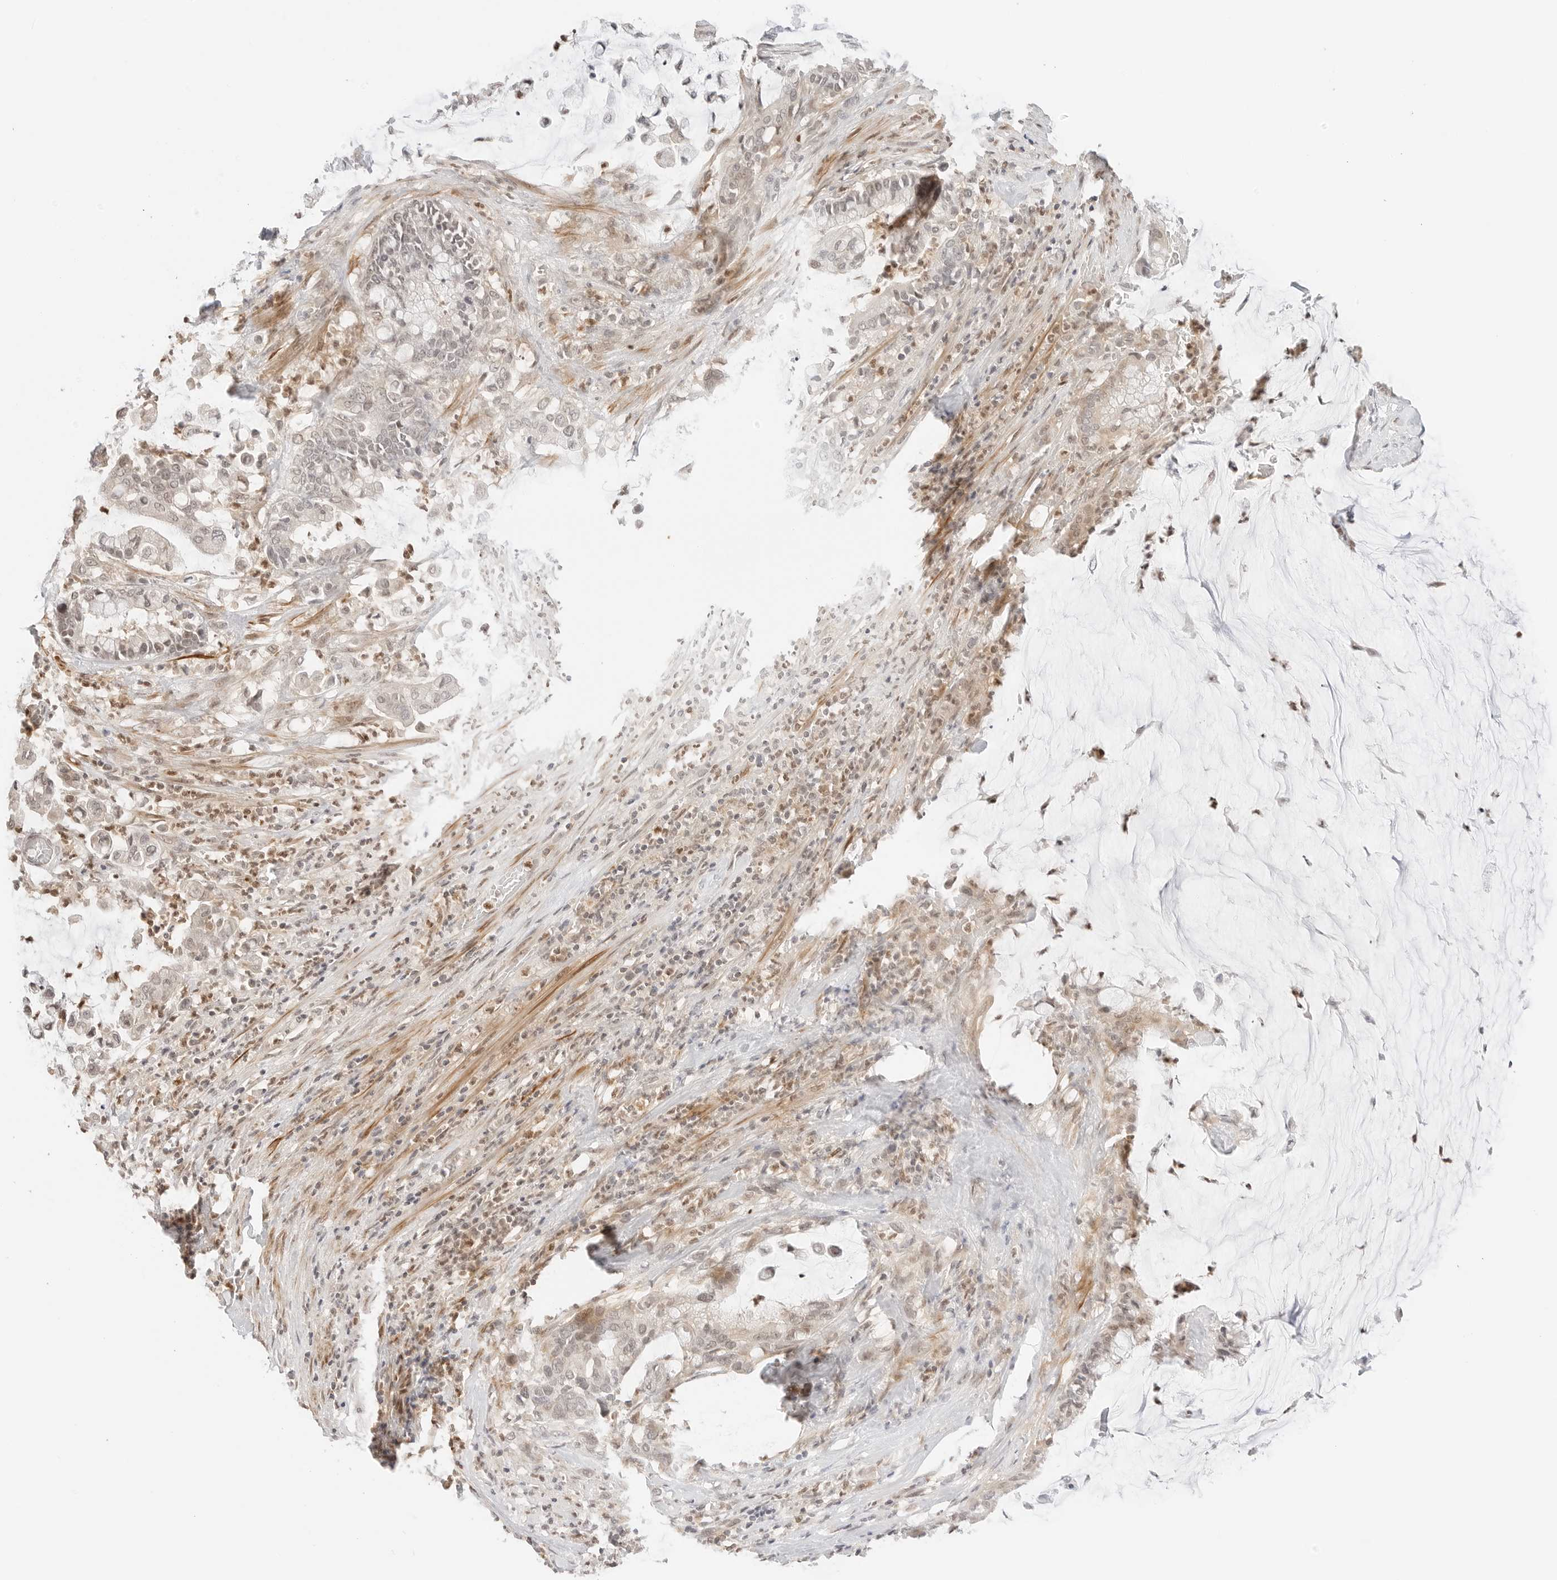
{"staining": {"intensity": "weak", "quantity": "<25%", "location": "cytoplasmic/membranous"}, "tissue": "pancreatic cancer", "cell_type": "Tumor cells", "image_type": "cancer", "snomed": [{"axis": "morphology", "description": "Adenocarcinoma, NOS"}, {"axis": "topography", "description": "Pancreas"}], "caption": "The micrograph demonstrates no significant positivity in tumor cells of pancreatic cancer (adenocarcinoma).", "gene": "RPS6KL1", "patient": {"sex": "male", "age": 41}}